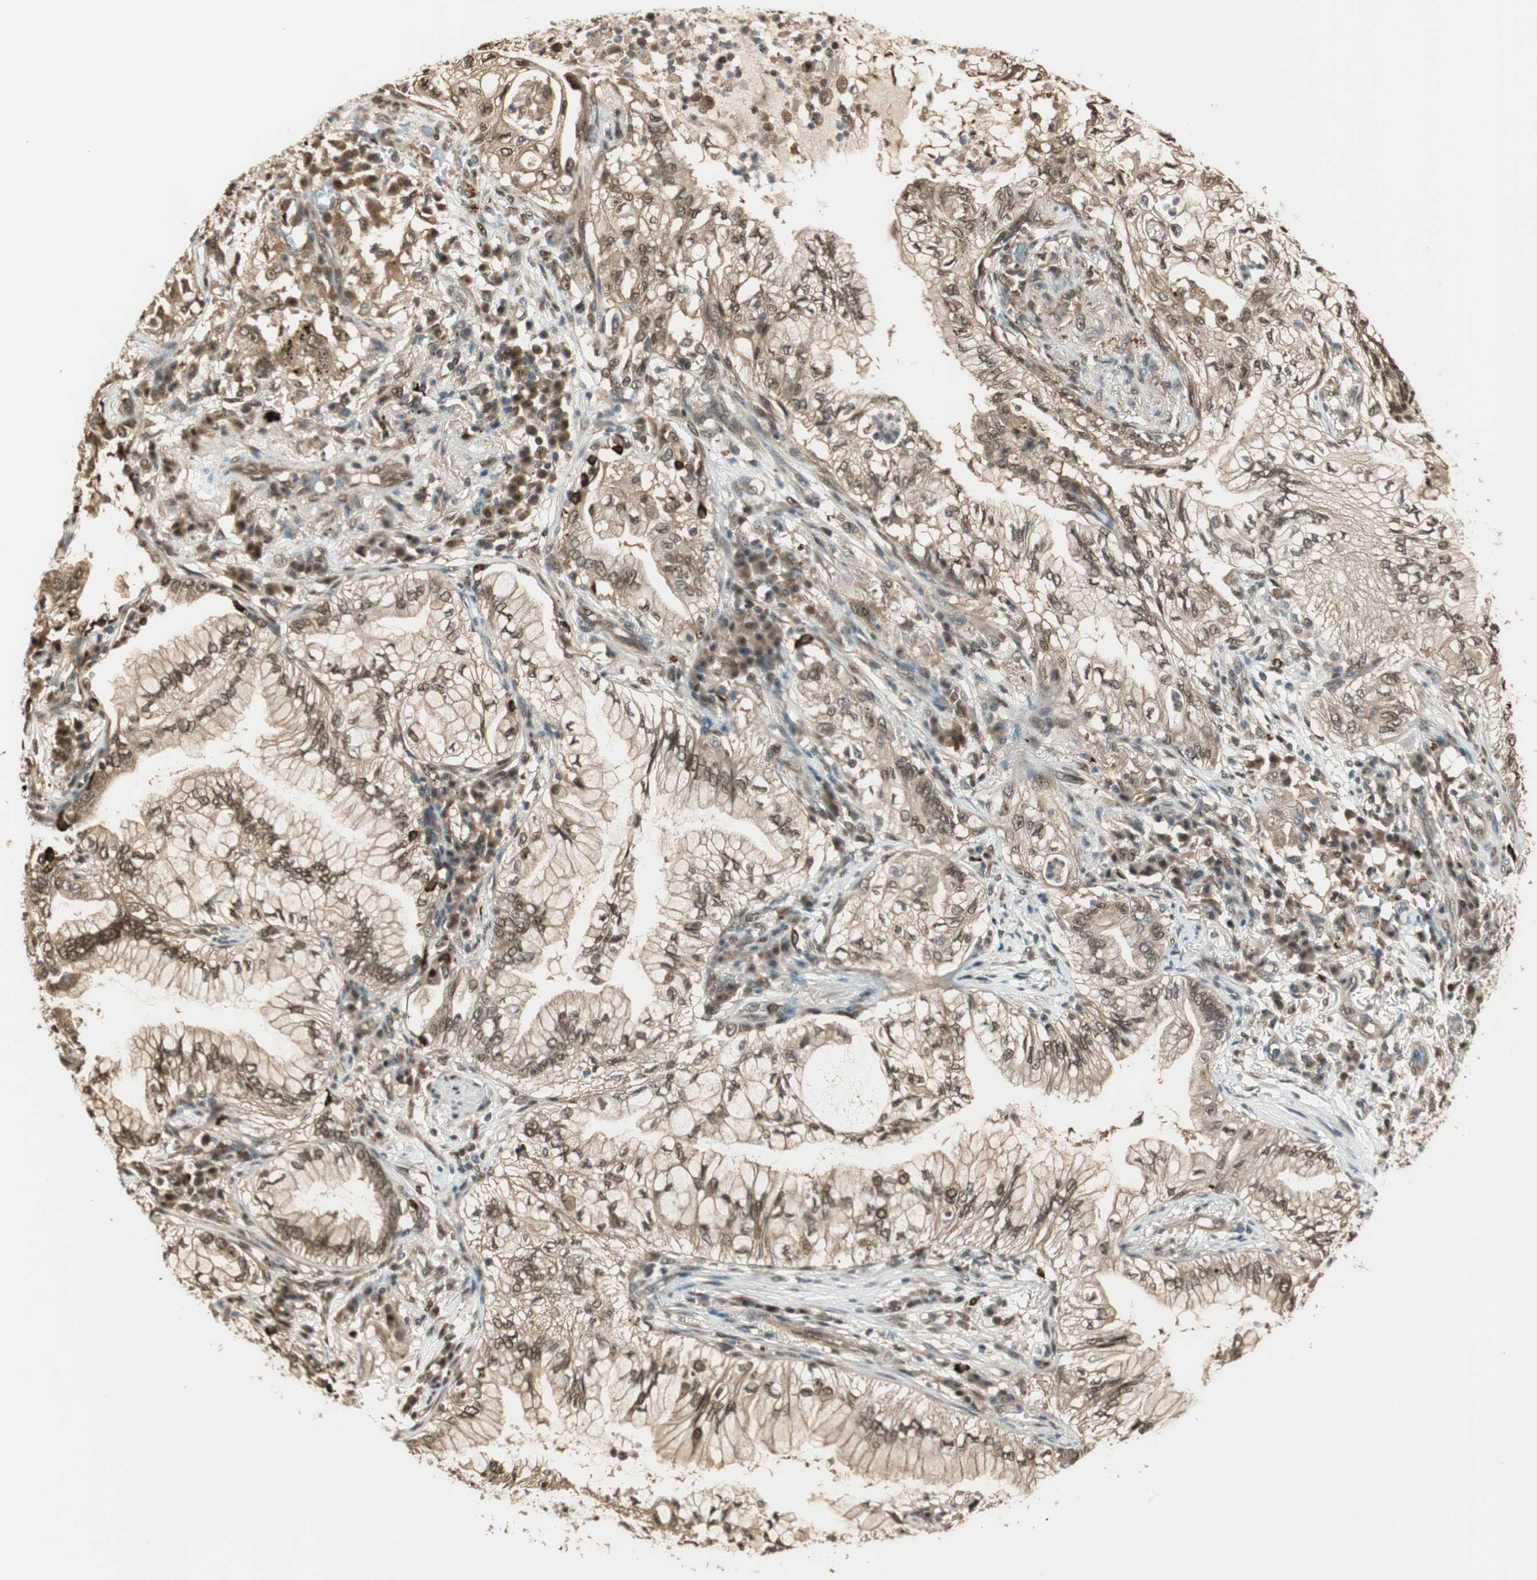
{"staining": {"intensity": "moderate", "quantity": ">75%", "location": "cytoplasmic/membranous,nuclear"}, "tissue": "lung cancer", "cell_type": "Tumor cells", "image_type": "cancer", "snomed": [{"axis": "morphology", "description": "Adenocarcinoma, NOS"}, {"axis": "topography", "description": "Lung"}], "caption": "Immunohistochemical staining of lung cancer shows moderate cytoplasmic/membranous and nuclear protein staining in about >75% of tumor cells.", "gene": "ZNF443", "patient": {"sex": "female", "age": 70}}